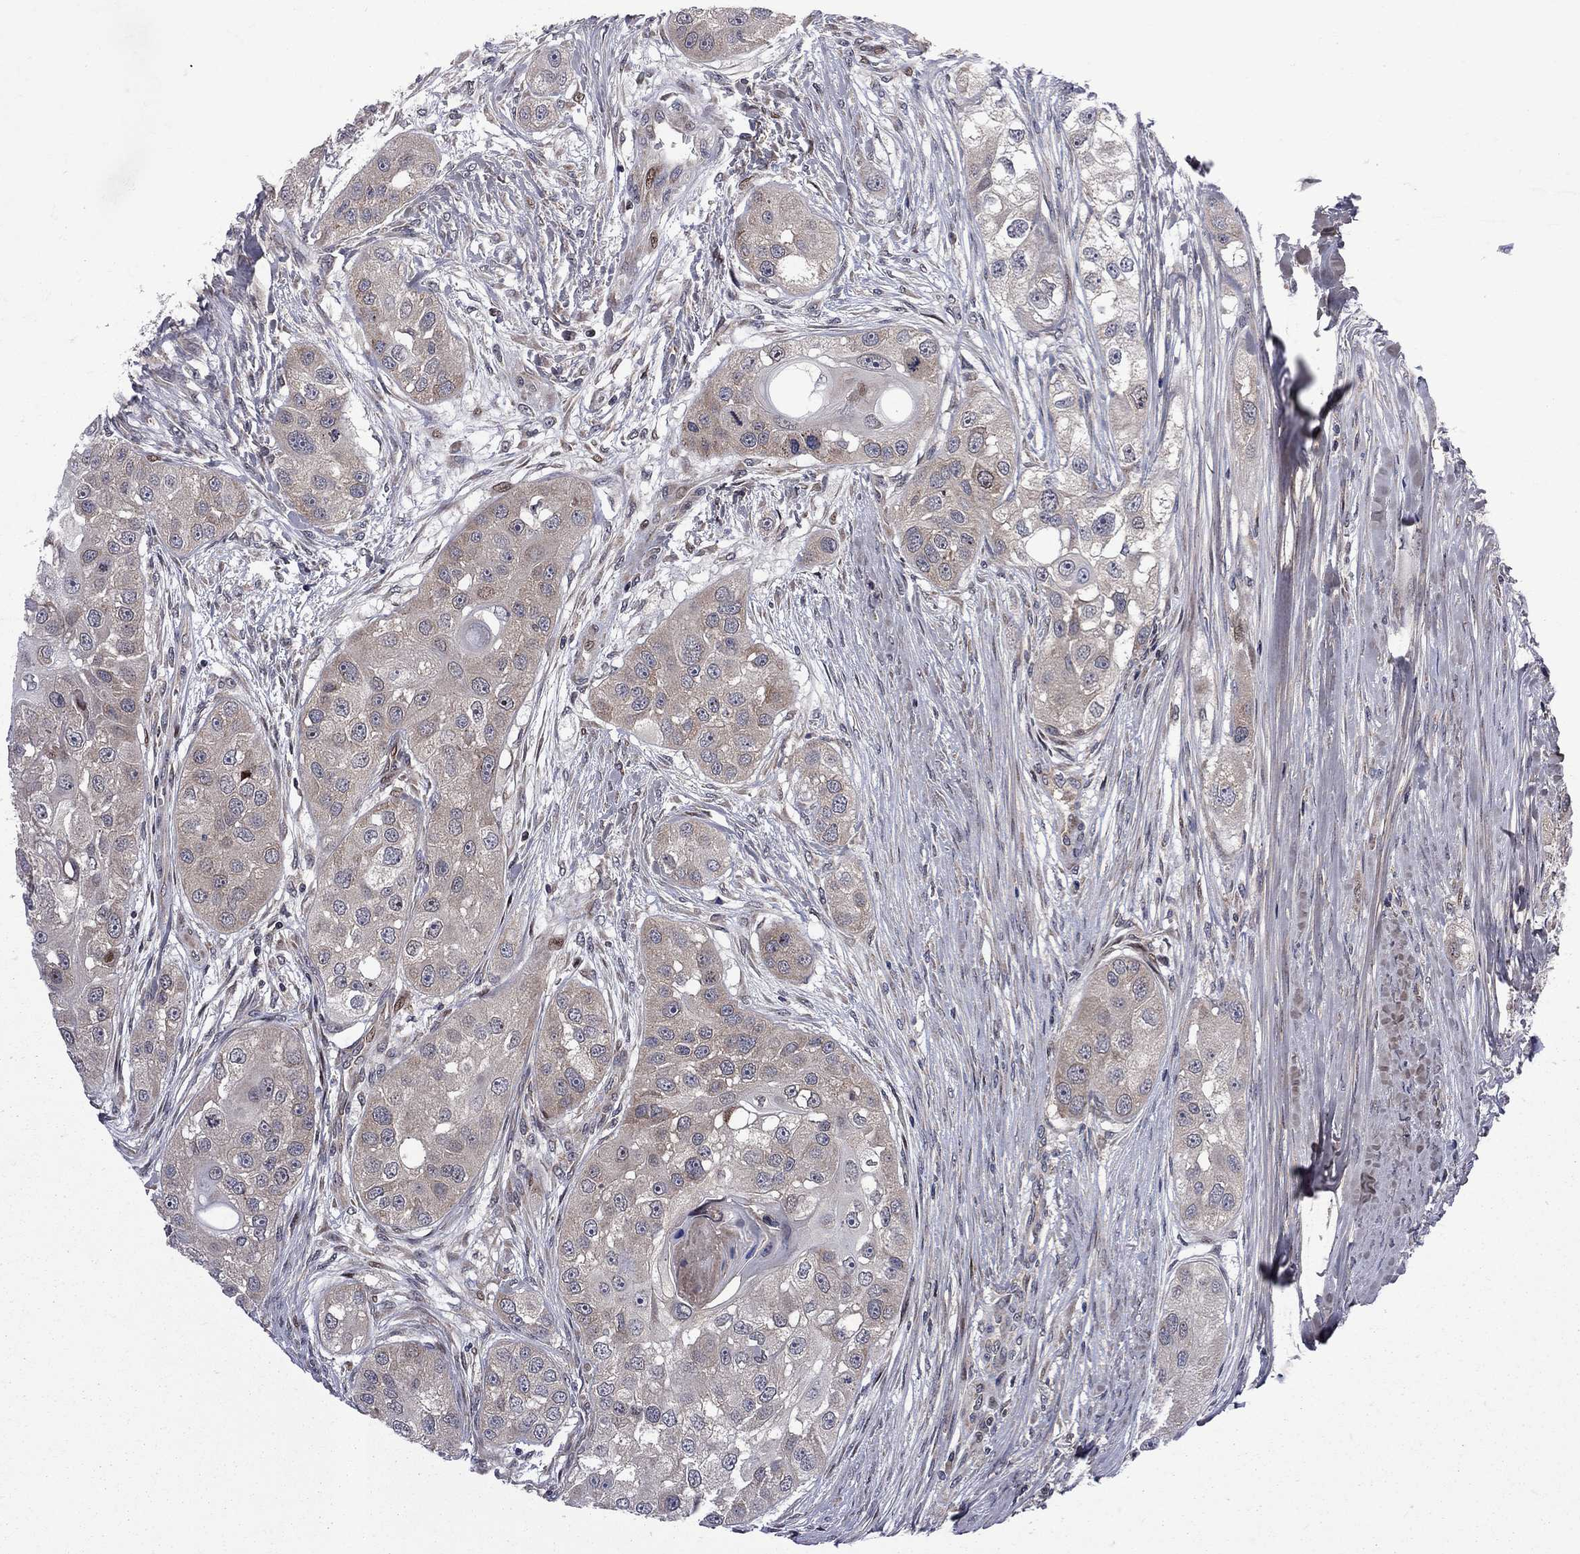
{"staining": {"intensity": "weak", "quantity": "<25%", "location": "cytoplasmic/membranous"}, "tissue": "head and neck cancer", "cell_type": "Tumor cells", "image_type": "cancer", "snomed": [{"axis": "morphology", "description": "Normal tissue, NOS"}, {"axis": "morphology", "description": "Squamous cell carcinoma, NOS"}, {"axis": "topography", "description": "Skeletal muscle"}, {"axis": "topography", "description": "Head-Neck"}], "caption": "High magnification brightfield microscopy of squamous cell carcinoma (head and neck) stained with DAB (3,3'-diaminobenzidine) (brown) and counterstained with hematoxylin (blue): tumor cells show no significant expression. (Stains: DAB (3,3'-diaminobenzidine) immunohistochemistry (IHC) with hematoxylin counter stain, Microscopy: brightfield microscopy at high magnification).", "gene": "CNOT11", "patient": {"sex": "male", "age": 51}}